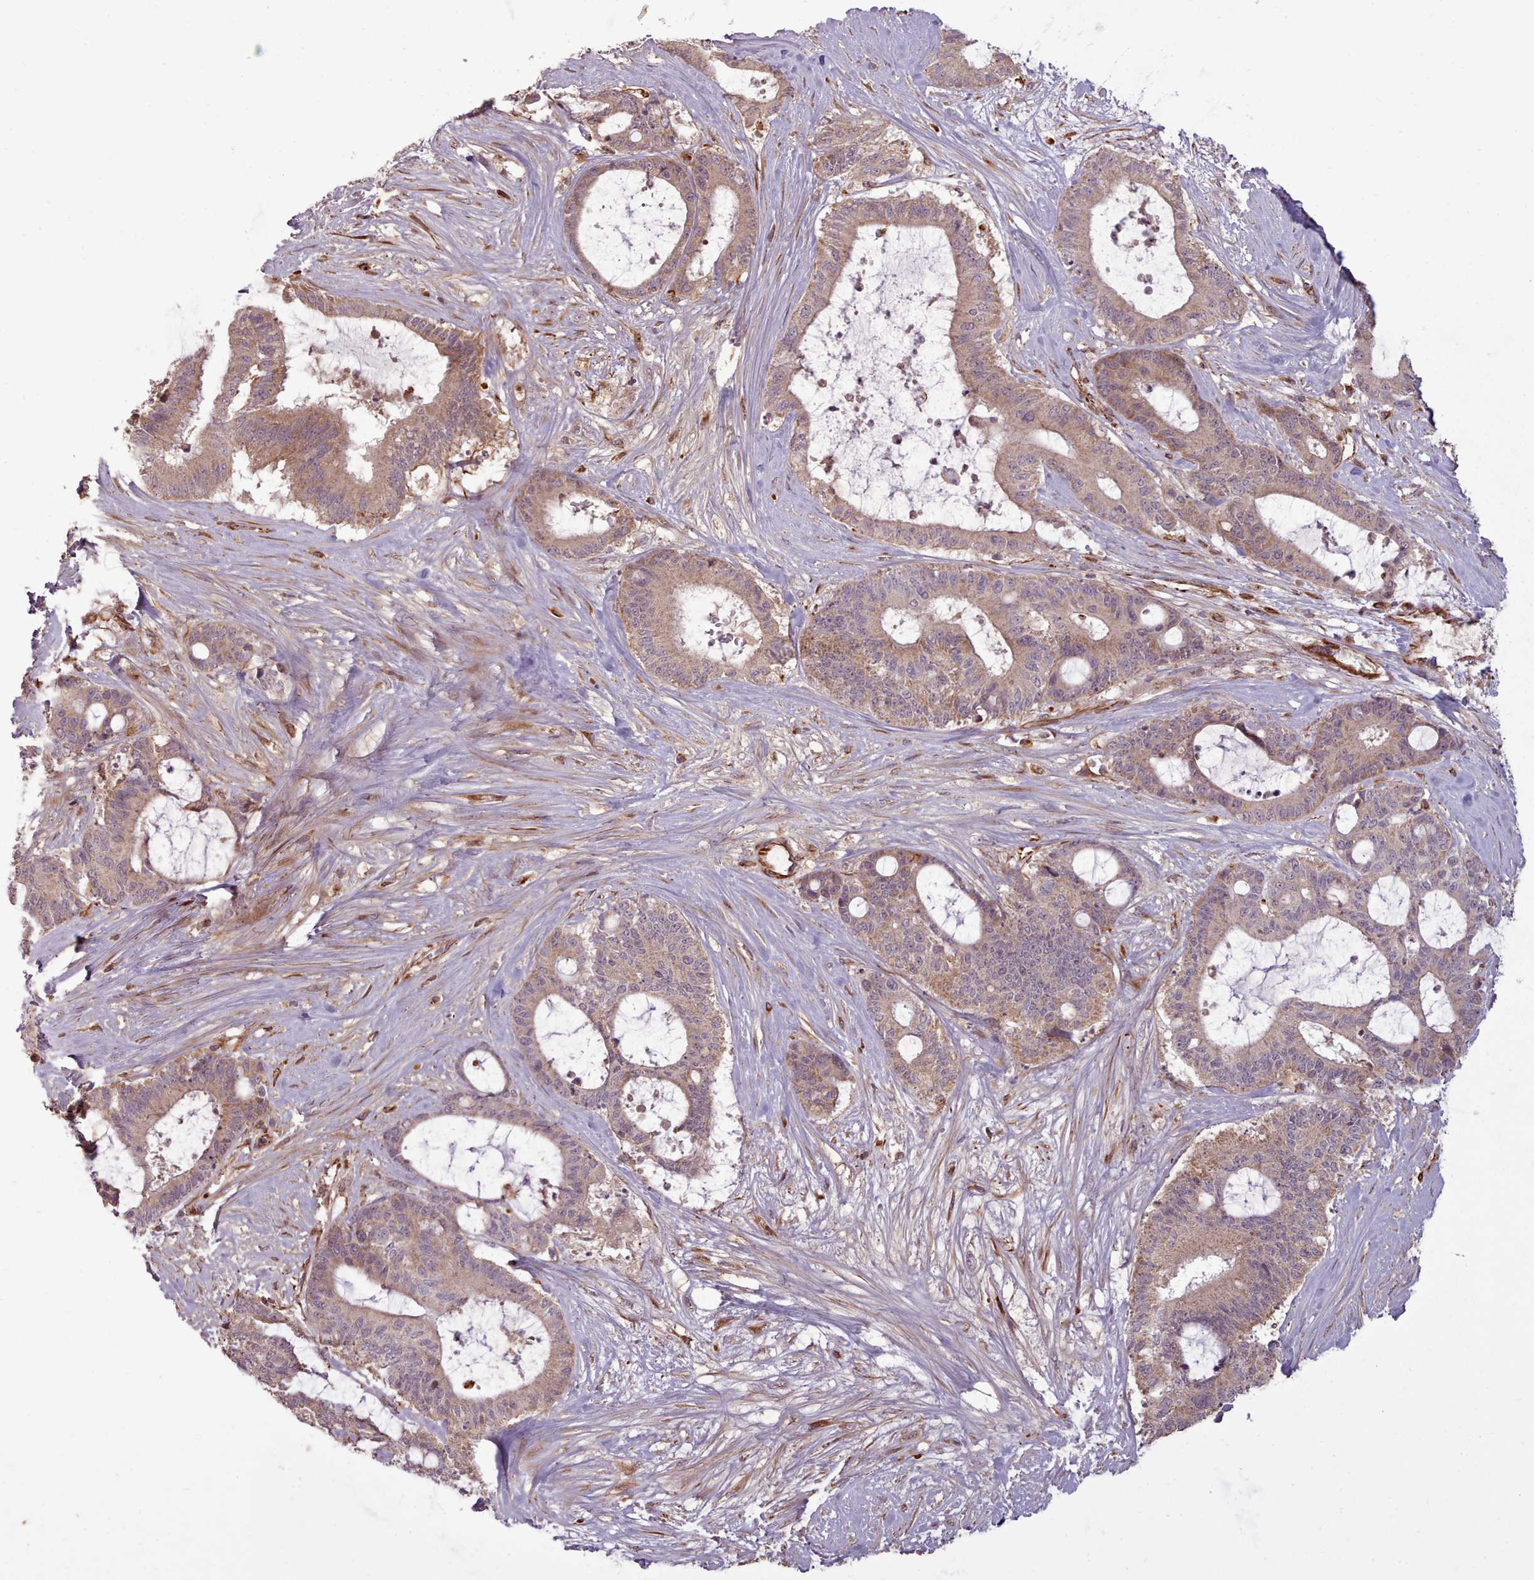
{"staining": {"intensity": "moderate", "quantity": ">75%", "location": "cytoplasmic/membranous"}, "tissue": "liver cancer", "cell_type": "Tumor cells", "image_type": "cancer", "snomed": [{"axis": "morphology", "description": "Normal tissue, NOS"}, {"axis": "morphology", "description": "Cholangiocarcinoma"}, {"axis": "topography", "description": "Liver"}, {"axis": "topography", "description": "Peripheral nerve tissue"}], "caption": "IHC of liver cancer (cholangiocarcinoma) exhibits medium levels of moderate cytoplasmic/membranous positivity in about >75% of tumor cells. Nuclei are stained in blue.", "gene": "GBGT1", "patient": {"sex": "female", "age": 73}}